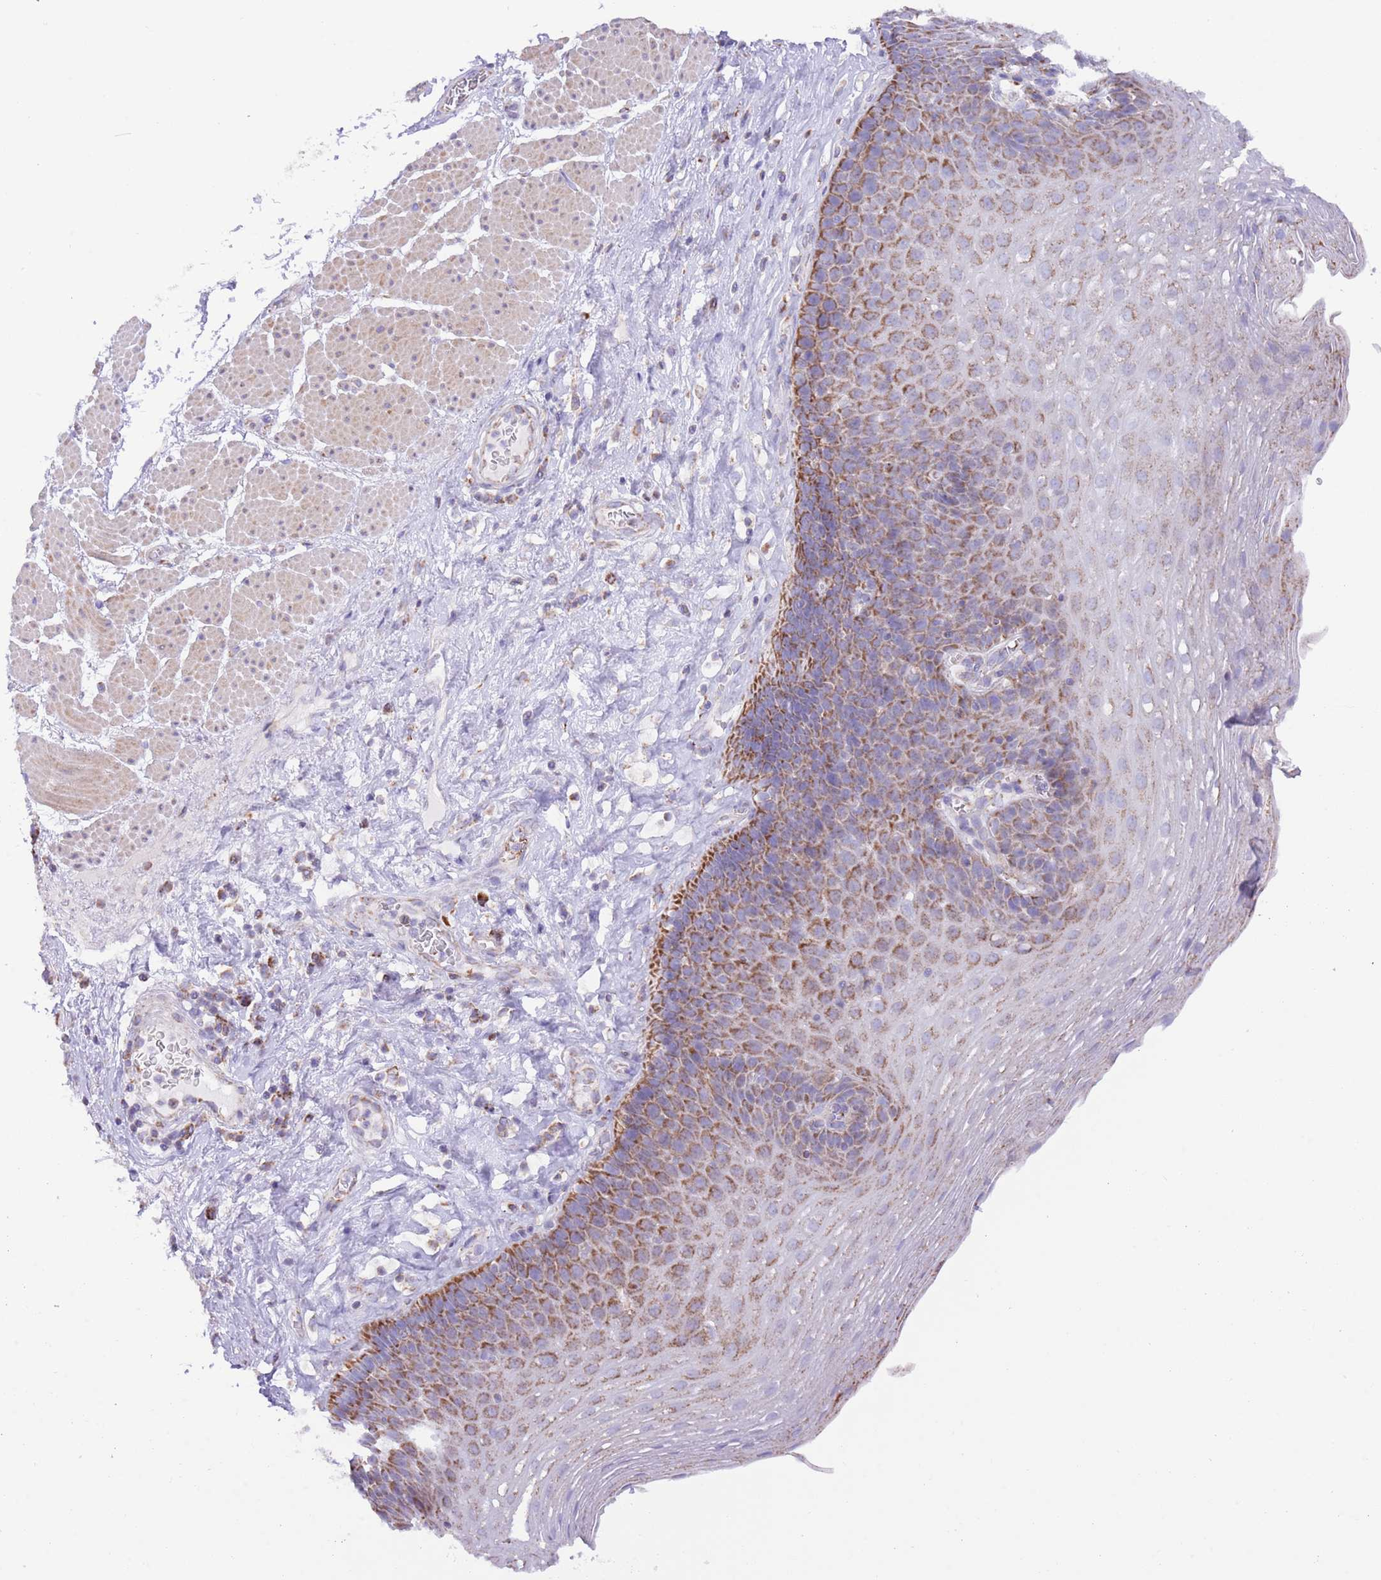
{"staining": {"intensity": "strong", "quantity": "25%-75%", "location": "cytoplasmic/membranous"}, "tissue": "esophagus", "cell_type": "Squamous epithelial cells", "image_type": "normal", "snomed": [{"axis": "morphology", "description": "Normal tissue, NOS"}, {"axis": "topography", "description": "Esophagus"}], "caption": "Immunohistochemistry of unremarkable esophagus exhibits high levels of strong cytoplasmic/membranous expression in approximately 25%-75% of squamous epithelial cells.", "gene": "SS18L2", "patient": {"sex": "female", "age": 66}}